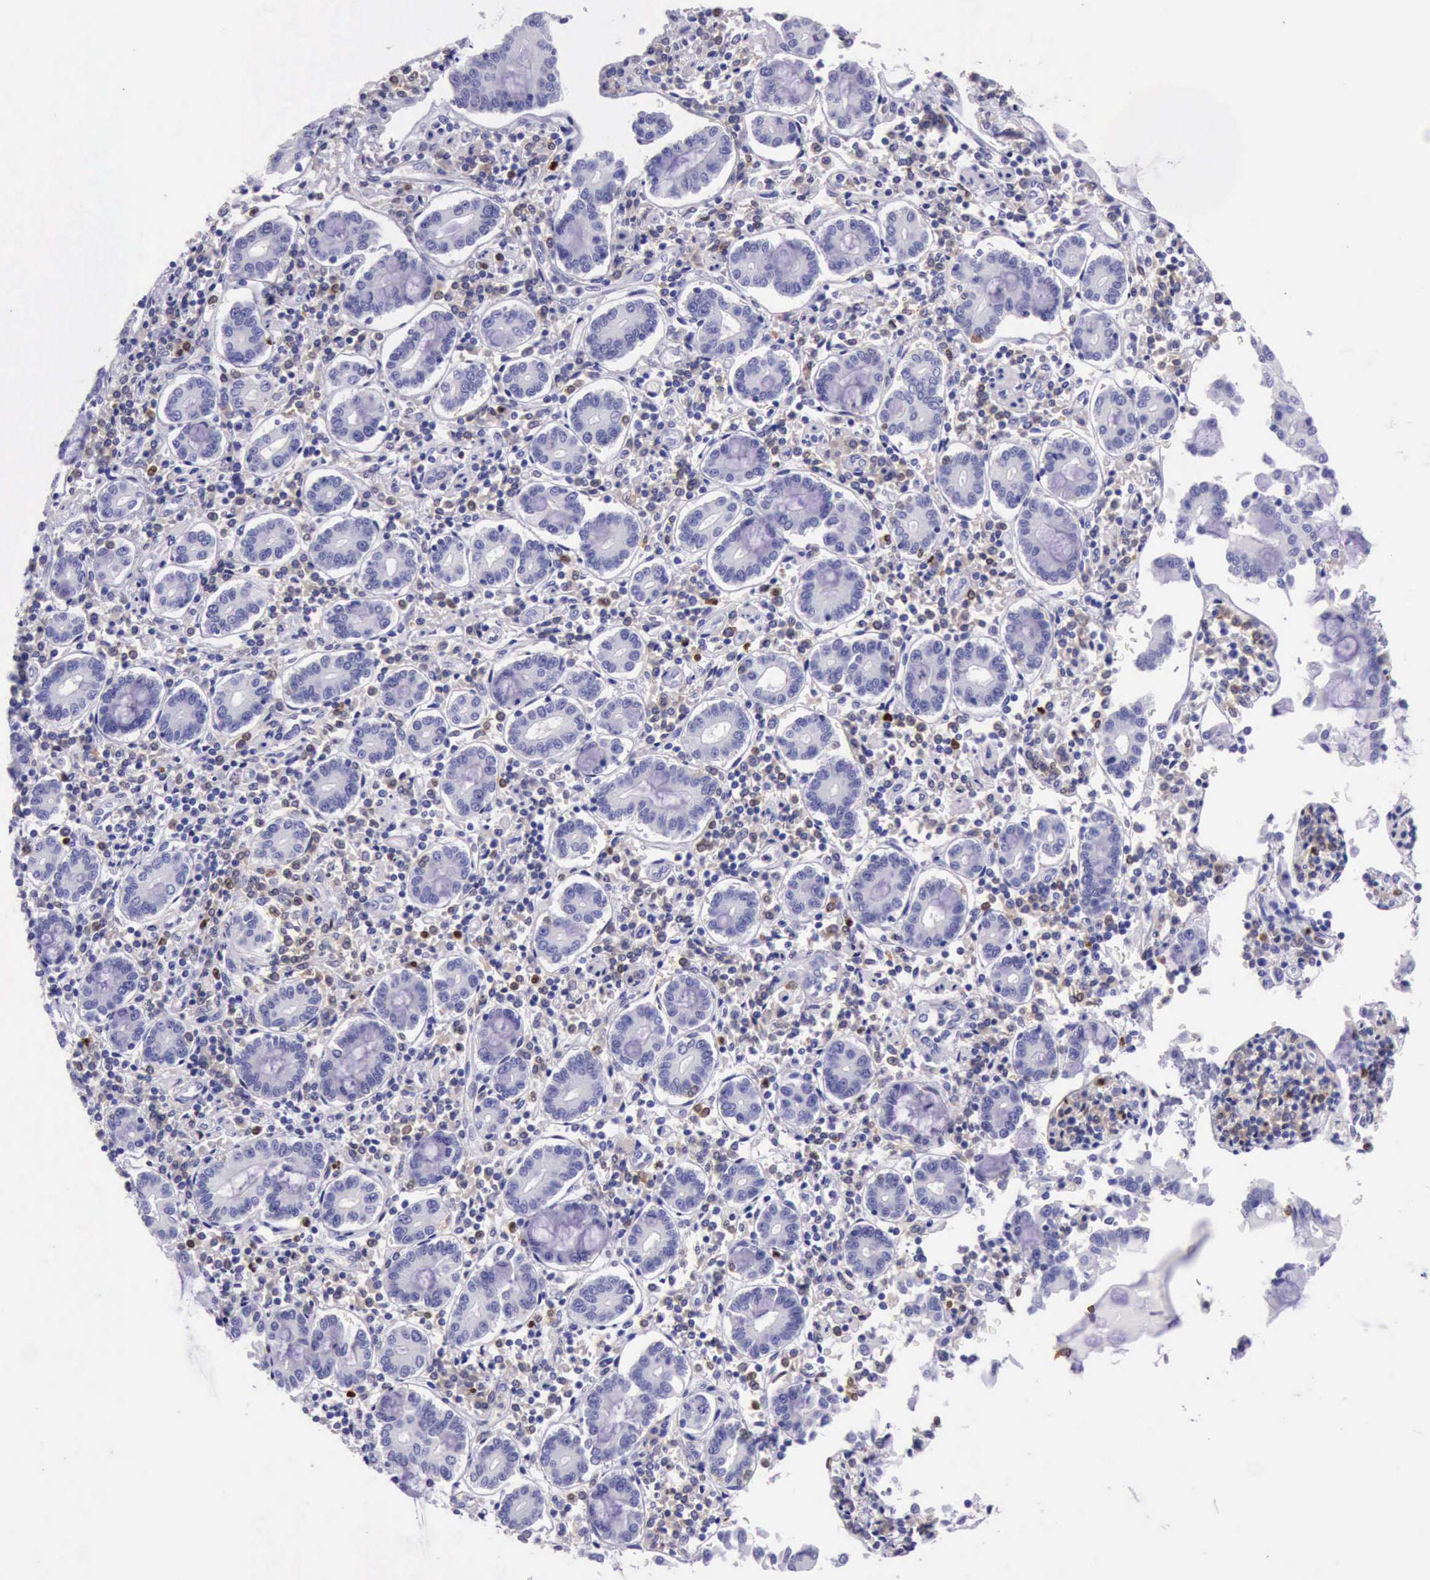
{"staining": {"intensity": "negative", "quantity": "none", "location": "none"}, "tissue": "pancreatic cancer", "cell_type": "Tumor cells", "image_type": "cancer", "snomed": [{"axis": "morphology", "description": "Adenocarcinoma, NOS"}, {"axis": "topography", "description": "Pancreas"}], "caption": "The photomicrograph demonstrates no staining of tumor cells in pancreatic cancer (adenocarcinoma). (DAB immunohistochemistry visualized using brightfield microscopy, high magnification).", "gene": "BTK", "patient": {"sex": "female", "age": 57}}